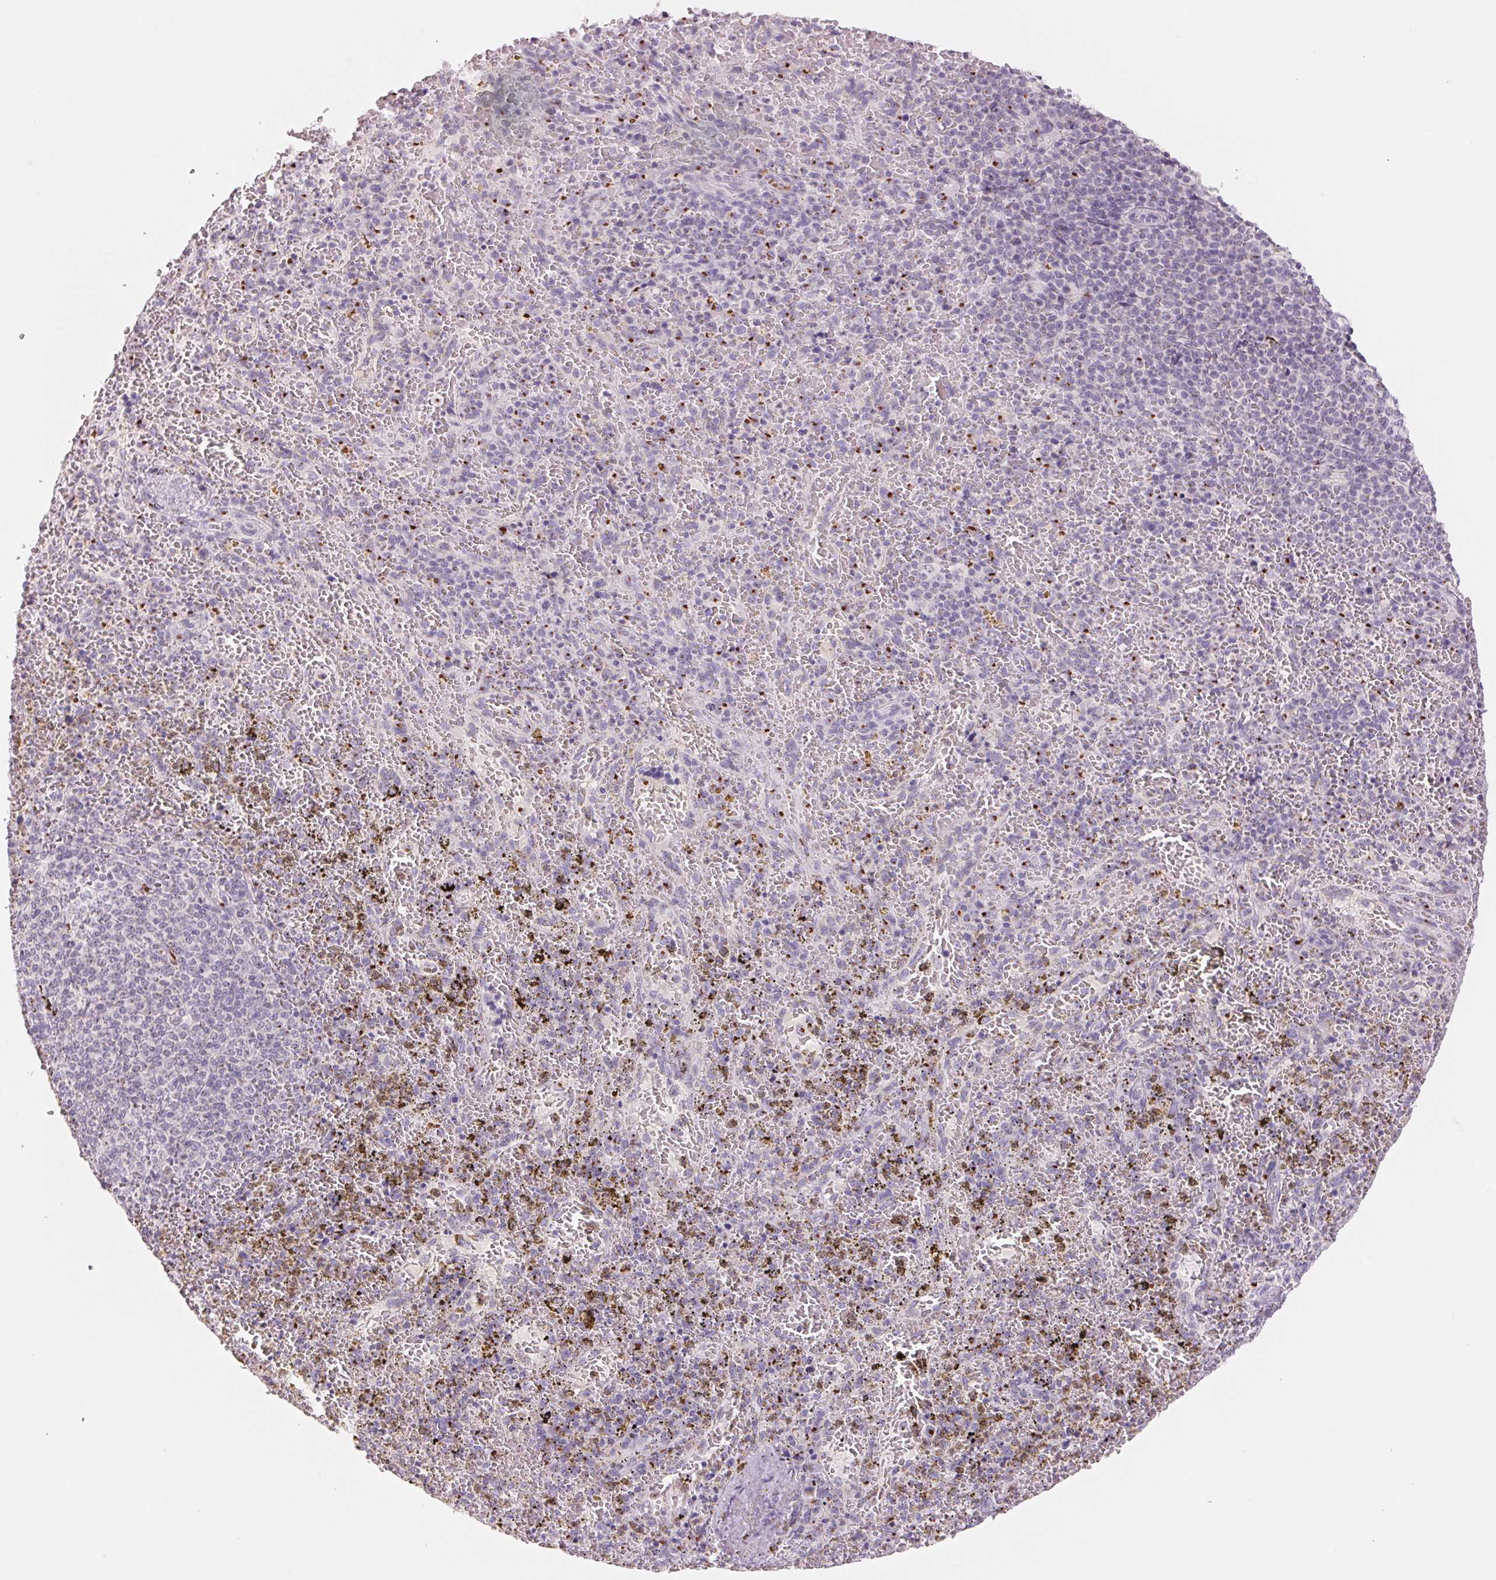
{"staining": {"intensity": "negative", "quantity": "none", "location": "none"}, "tissue": "spleen", "cell_type": "Cells in red pulp", "image_type": "normal", "snomed": [{"axis": "morphology", "description": "Normal tissue, NOS"}, {"axis": "topography", "description": "Spleen"}], "caption": "Cells in red pulp show no significant expression in benign spleen. (DAB immunohistochemistry visualized using brightfield microscopy, high magnification).", "gene": "GALNT7", "patient": {"sex": "female", "age": 50}}